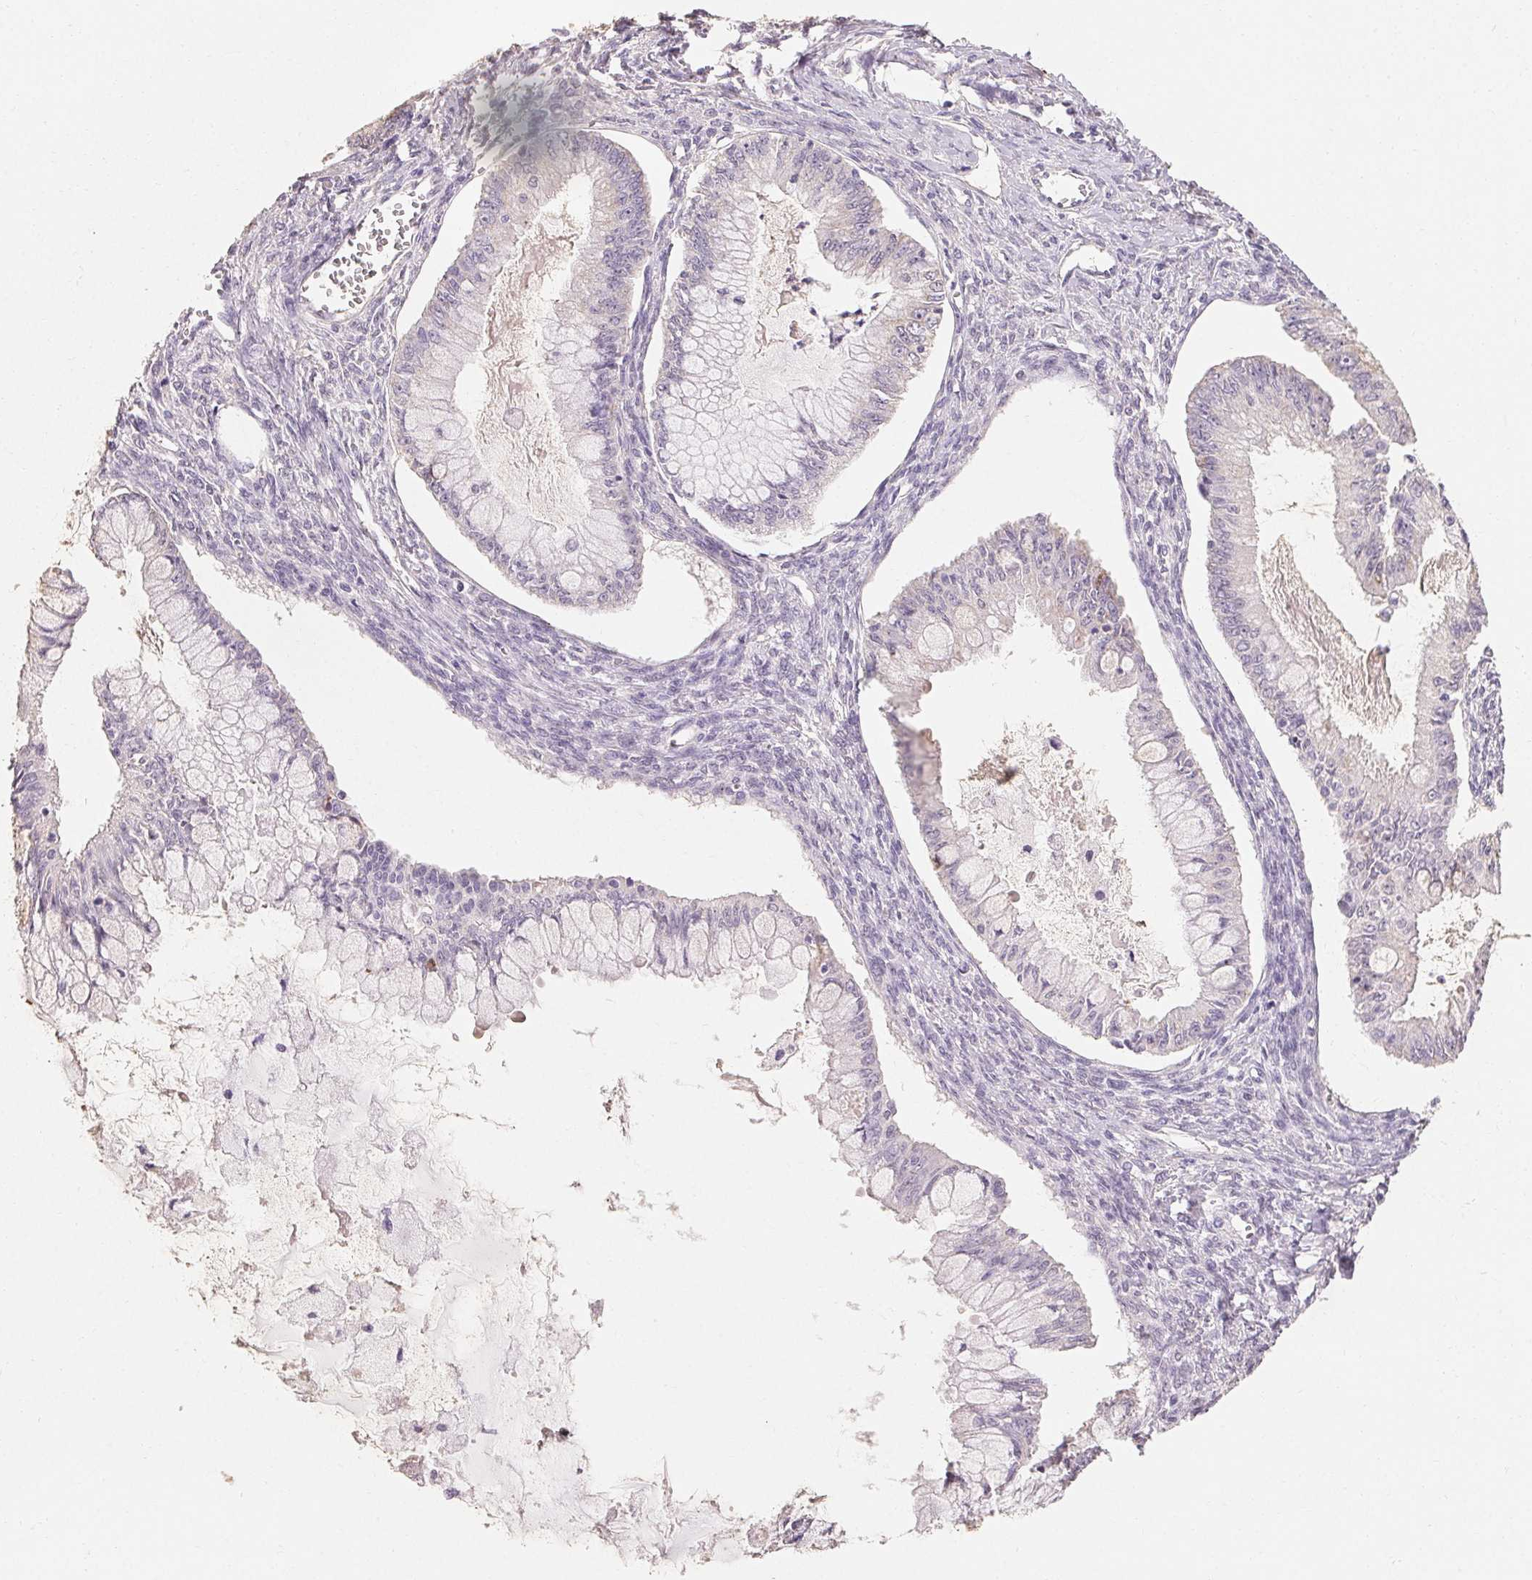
{"staining": {"intensity": "negative", "quantity": "none", "location": "none"}, "tissue": "ovarian cancer", "cell_type": "Tumor cells", "image_type": "cancer", "snomed": [{"axis": "morphology", "description": "Cystadenocarcinoma, mucinous, NOS"}, {"axis": "topography", "description": "Ovary"}], "caption": "Immunohistochemical staining of human ovarian cancer reveals no significant positivity in tumor cells.", "gene": "MAP7D2", "patient": {"sex": "female", "age": 34}}